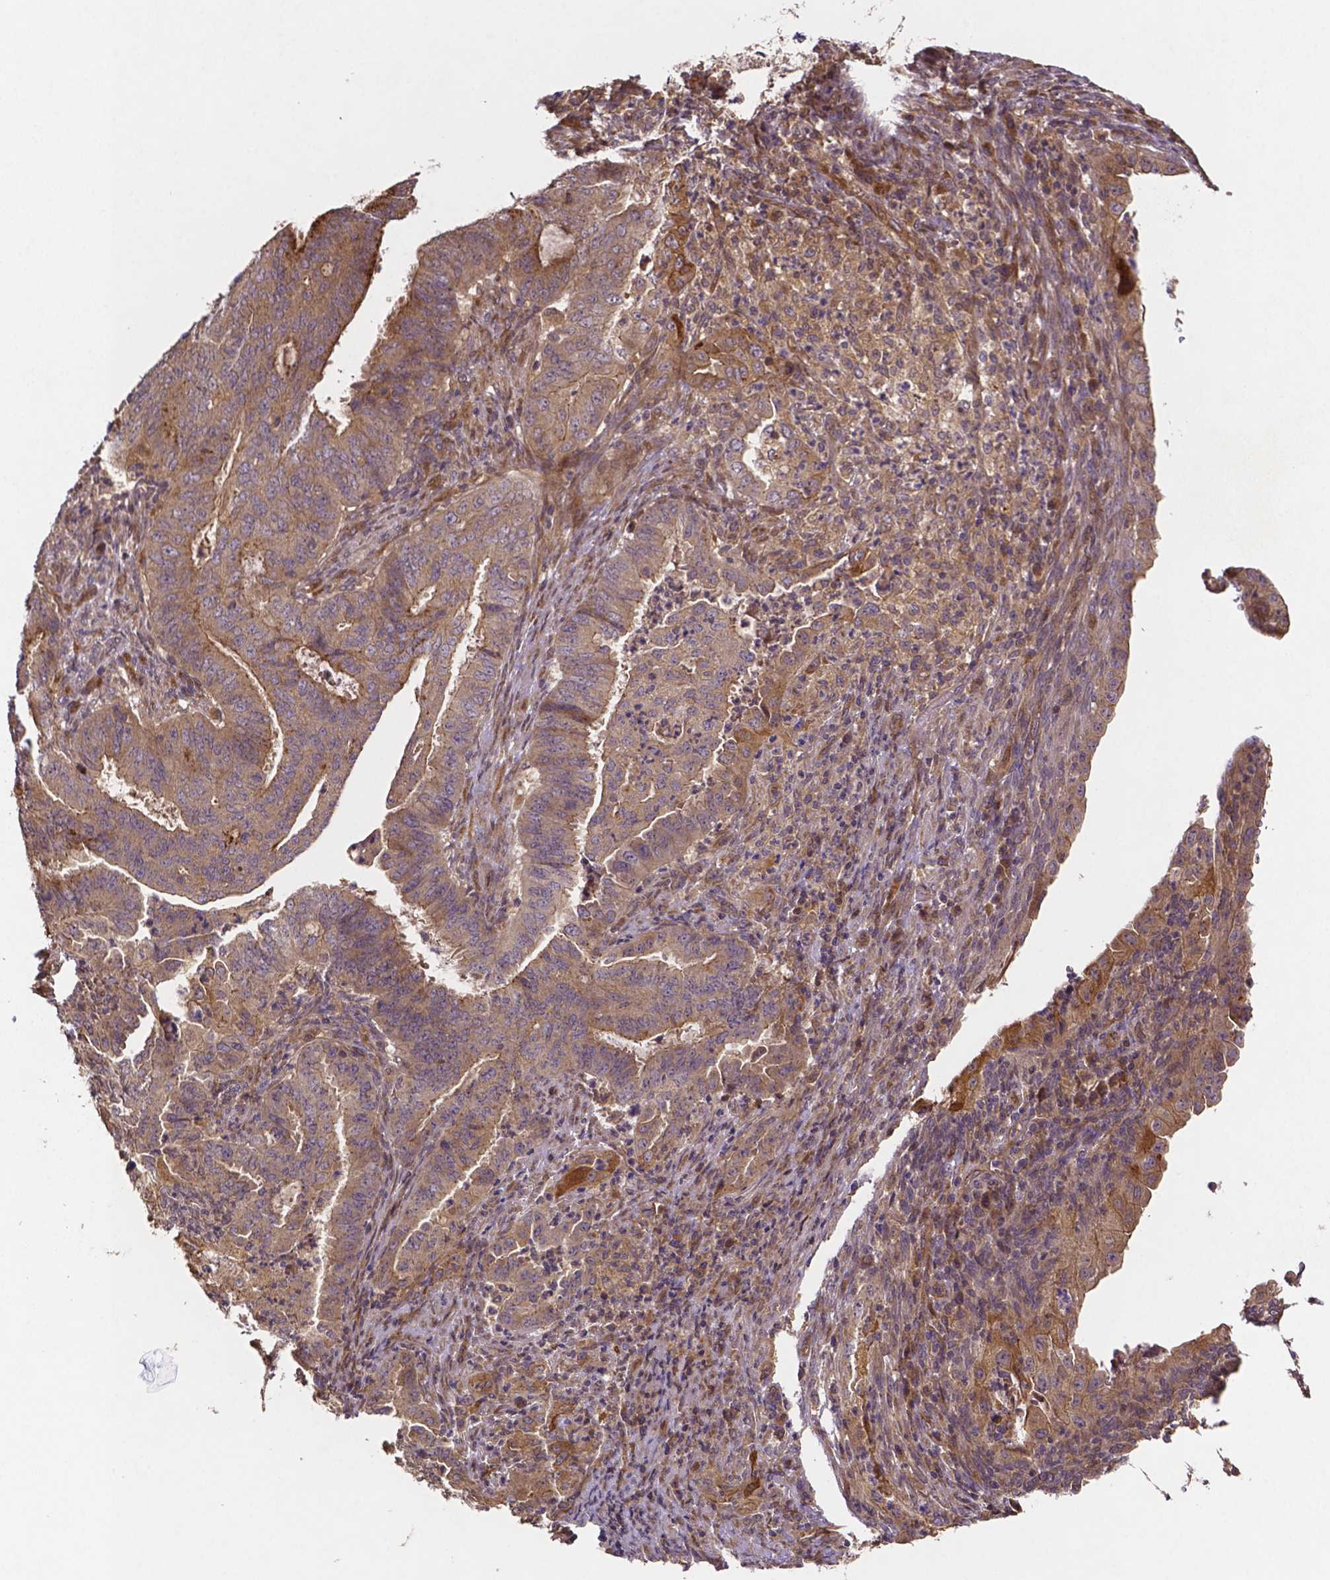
{"staining": {"intensity": "moderate", "quantity": ">75%", "location": "cytoplasmic/membranous"}, "tissue": "endometrial cancer", "cell_type": "Tumor cells", "image_type": "cancer", "snomed": [{"axis": "morphology", "description": "Adenocarcinoma, NOS"}, {"axis": "topography", "description": "Endometrium"}], "caption": "Endometrial adenocarcinoma stained for a protein (brown) displays moderate cytoplasmic/membranous positive staining in about >75% of tumor cells.", "gene": "RNF123", "patient": {"sex": "female", "age": 51}}